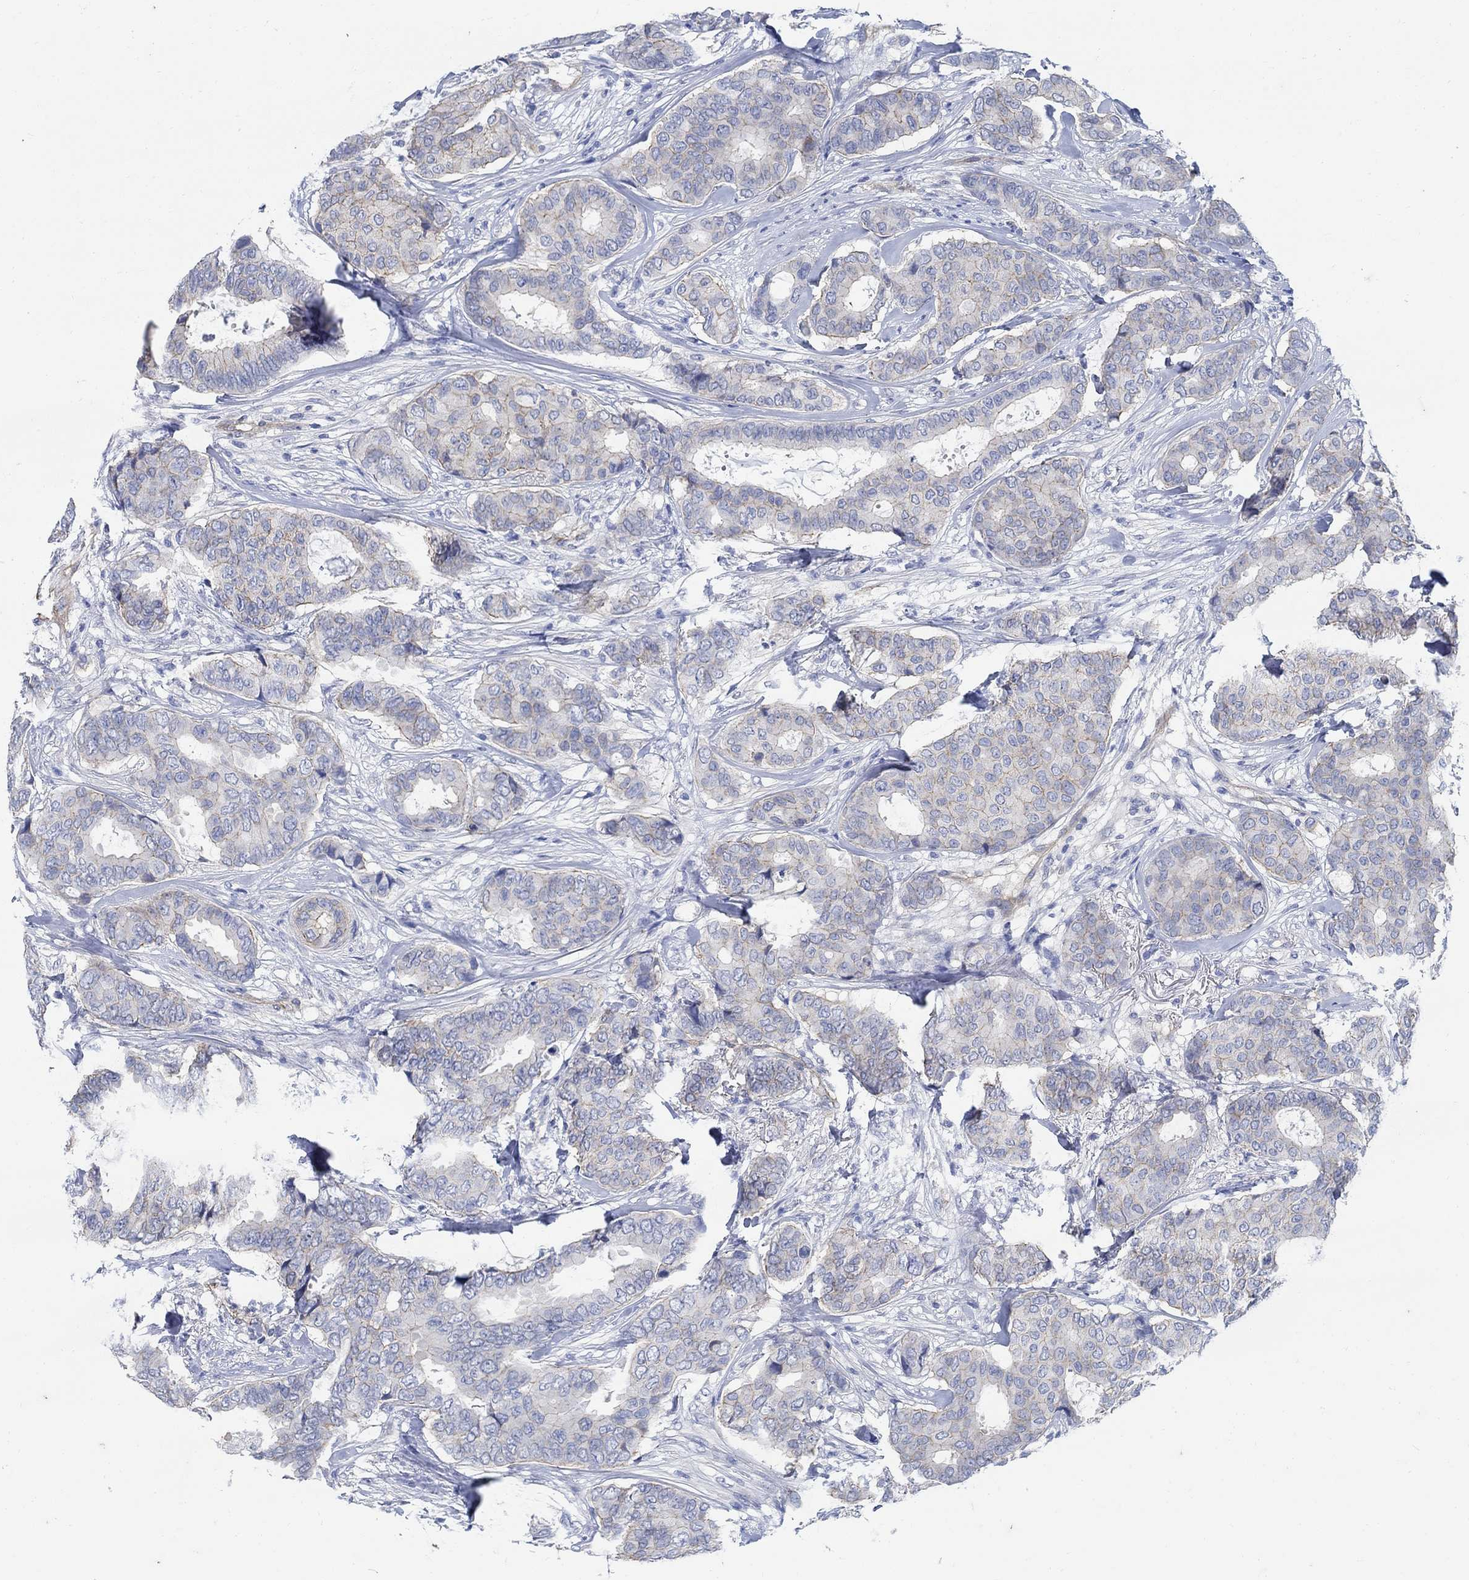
{"staining": {"intensity": "weak", "quantity": "<25%", "location": "cytoplasmic/membranous"}, "tissue": "breast cancer", "cell_type": "Tumor cells", "image_type": "cancer", "snomed": [{"axis": "morphology", "description": "Duct carcinoma"}, {"axis": "topography", "description": "Breast"}], "caption": "DAB immunohistochemical staining of breast intraductal carcinoma demonstrates no significant positivity in tumor cells.", "gene": "TMEM198", "patient": {"sex": "female", "age": 75}}